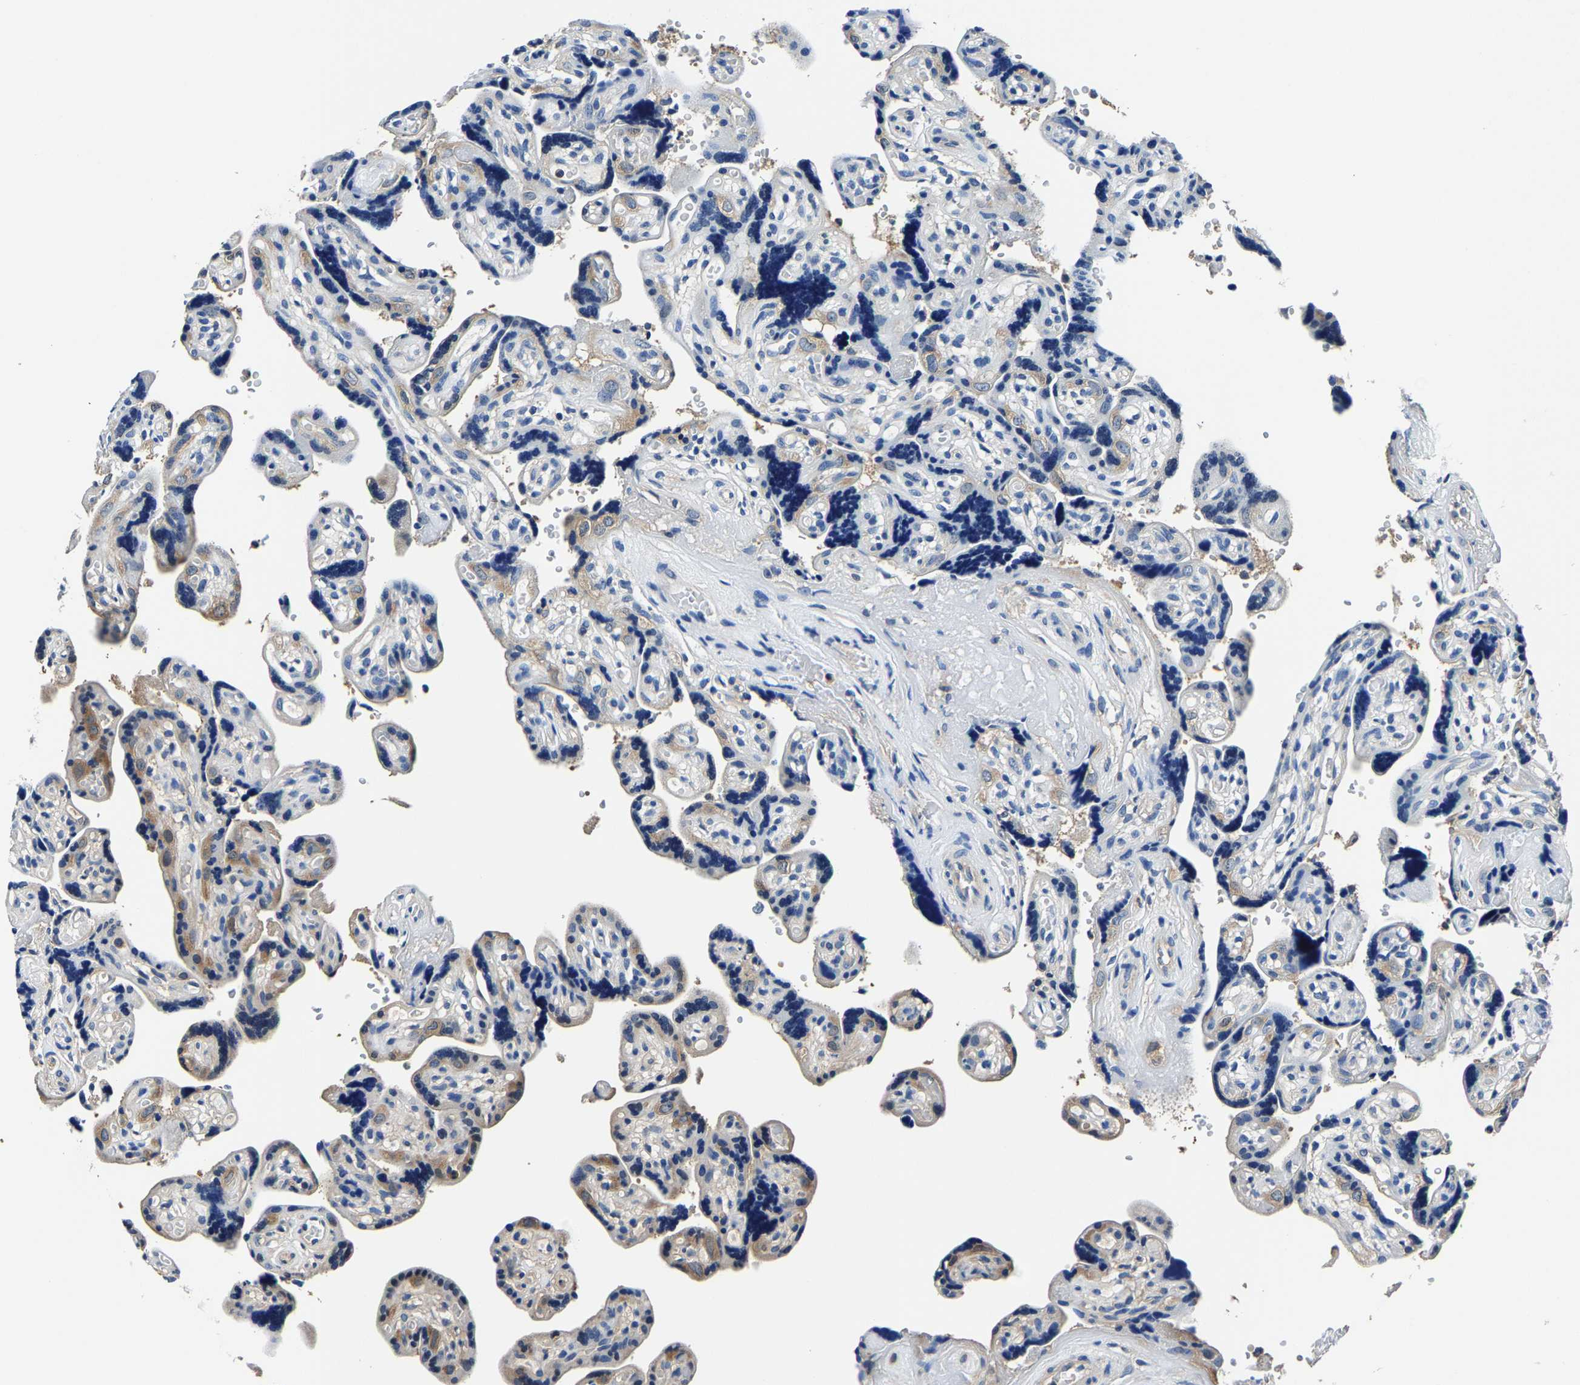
{"staining": {"intensity": "moderate", "quantity": "<25%", "location": "cytoplasmic/membranous"}, "tissue": "placenta", "cell_type": "Trophoblastic cells", "image_type": "normal", "snomed": [{"axis": "morphology", "description": "Normal tissue, NOS"}, {"axis": "topography", "description": "Placenta"}], "caption": "The photomicrograph displays immunohistochemical staining of normal placenta. There is moderate cytoplasmic/membranous staining is seen in about <25% of trophoblastic cells.", "gene": "ALDOB", "patient": {"sex": "female", "age": 30}}